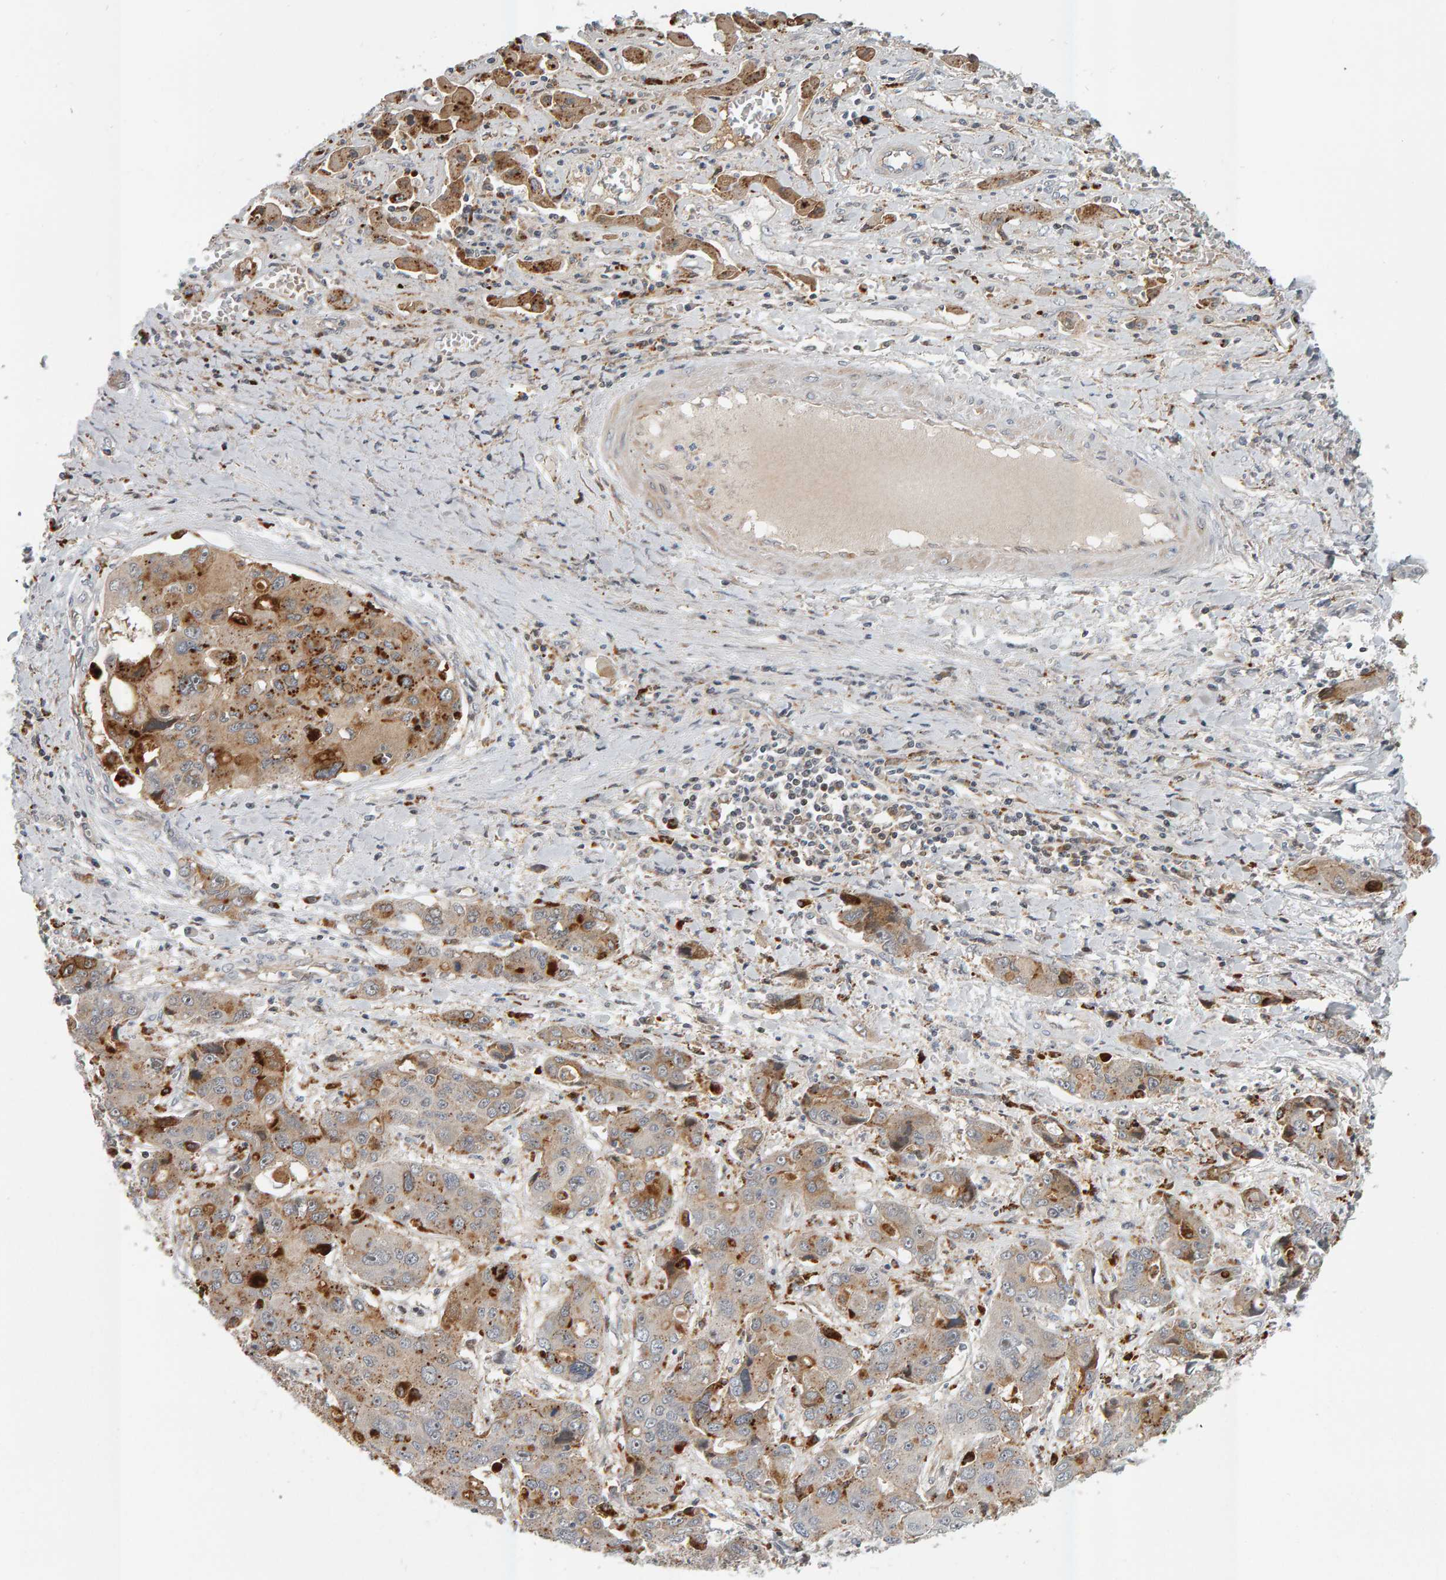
{"staining": {"intensity": "strong", "quantity": "25%-75%", "location": "cytoplasmic/membranous"}, "tissue": "liver cancer", "cell_type": "Tumor cells", "image_type": "cancer", "snomed": [{"axis": "morphology", "description": "Cholangiocarcinoma"}, {"axis": "topography", "description": "Liver"}], "caption": "There is high levels of strong cytoplasmic/membranous expression in tumor cells of cholangiocarcinoma (liver), as demonstrated by immunohistochemical staining (brown color).", "gene": "ZNF160", "patient": {"sex": "male", "age": 67}}